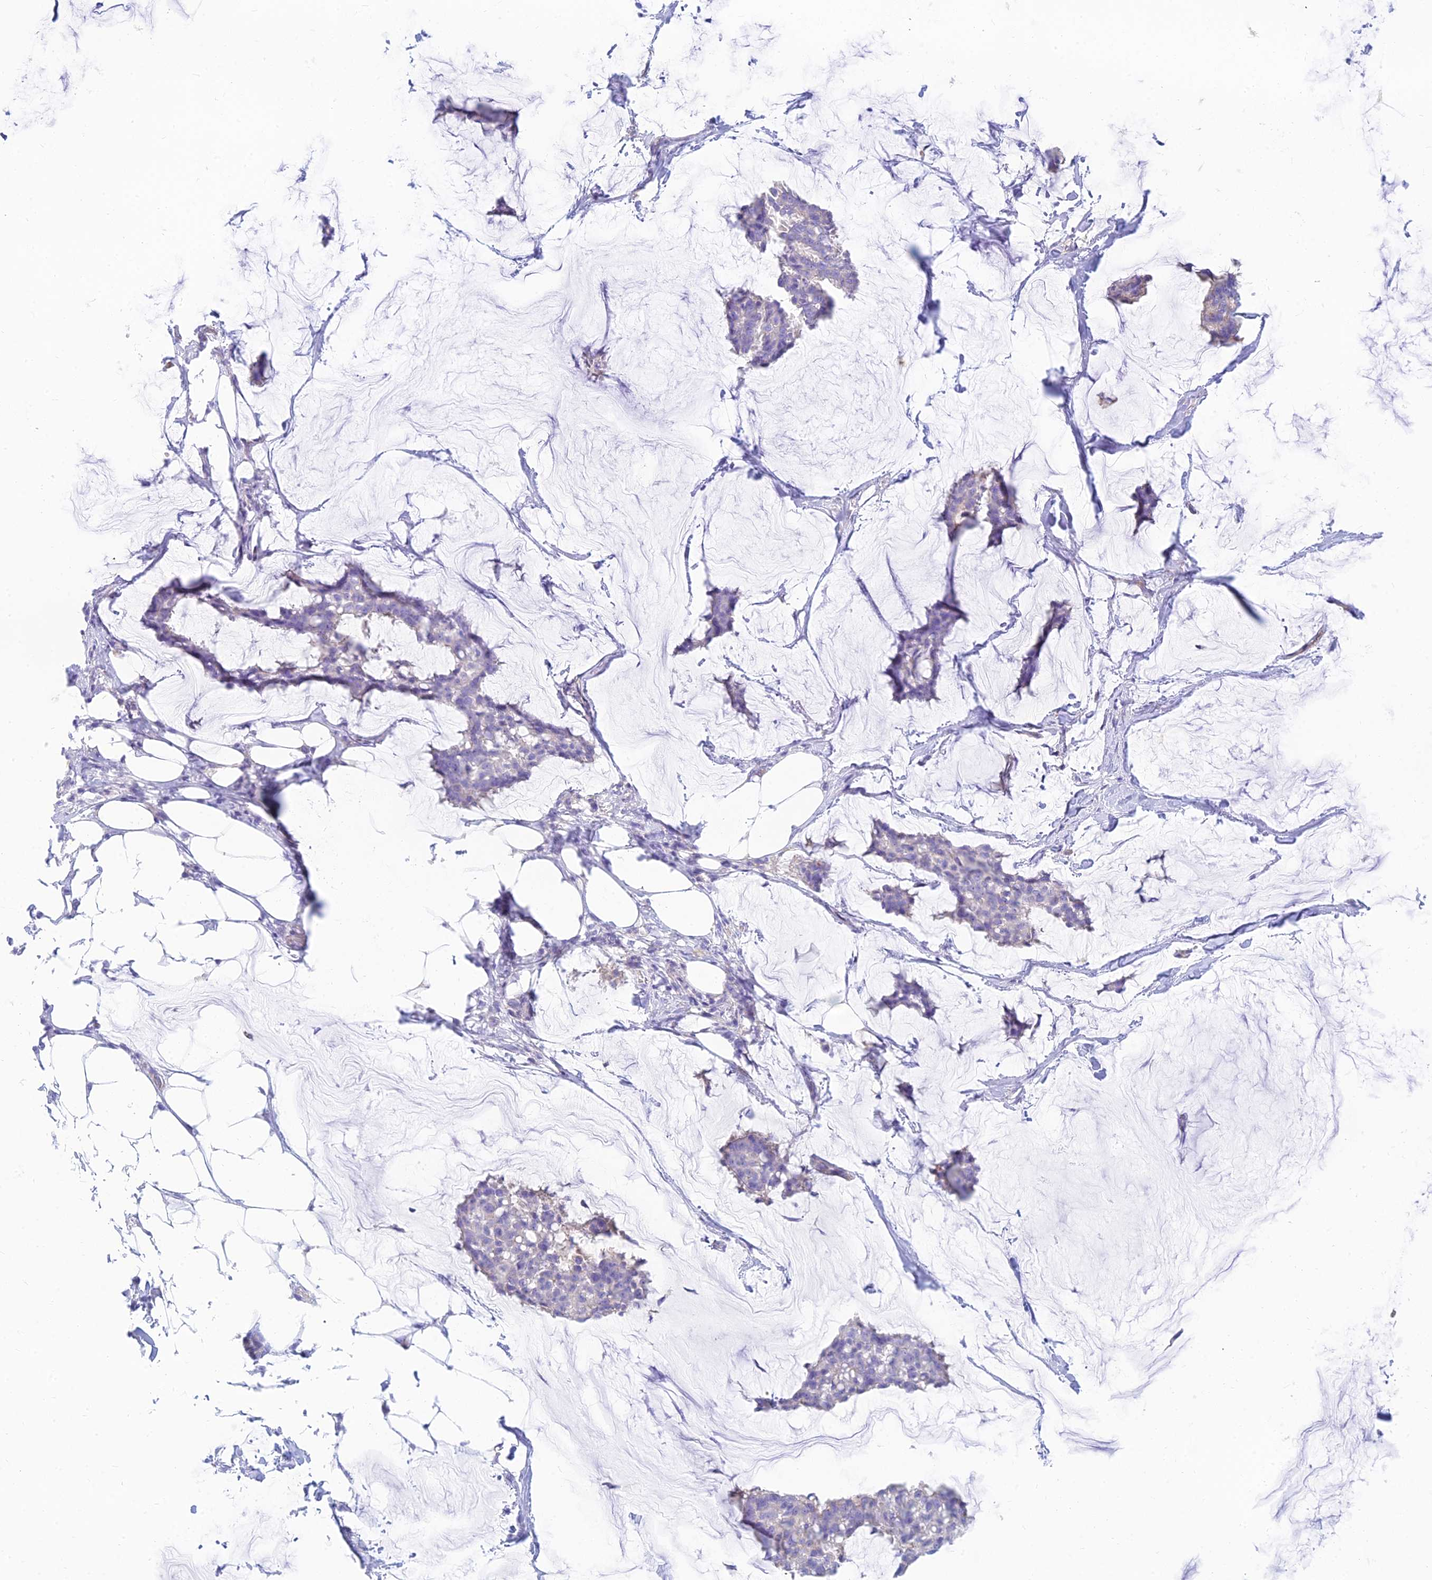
{"staining": {"intensity": "negative", "quantity": "none", "location": "none"}, "tissue": "breast cancer", "cell_type": "Tumor cells", "image_type": "cancer", "snomed": [{"axis": "morphology", "description": "Duct carcinoma"}, {"axis": "topography", "description": "Breast"}], "caption": "A high-resolution photomicrograph shows immunohistochemistry (IHC) staining of breast intraductal carcinoma, which displays no significant expression in tumor cells. Brightfield microscopy of immunohistochemistry stained with DAB (brown) and hematoxylin (blue), captured at high magnification.", "gene": "STRN4", "patient": {"sex": "female", "age": 93}}